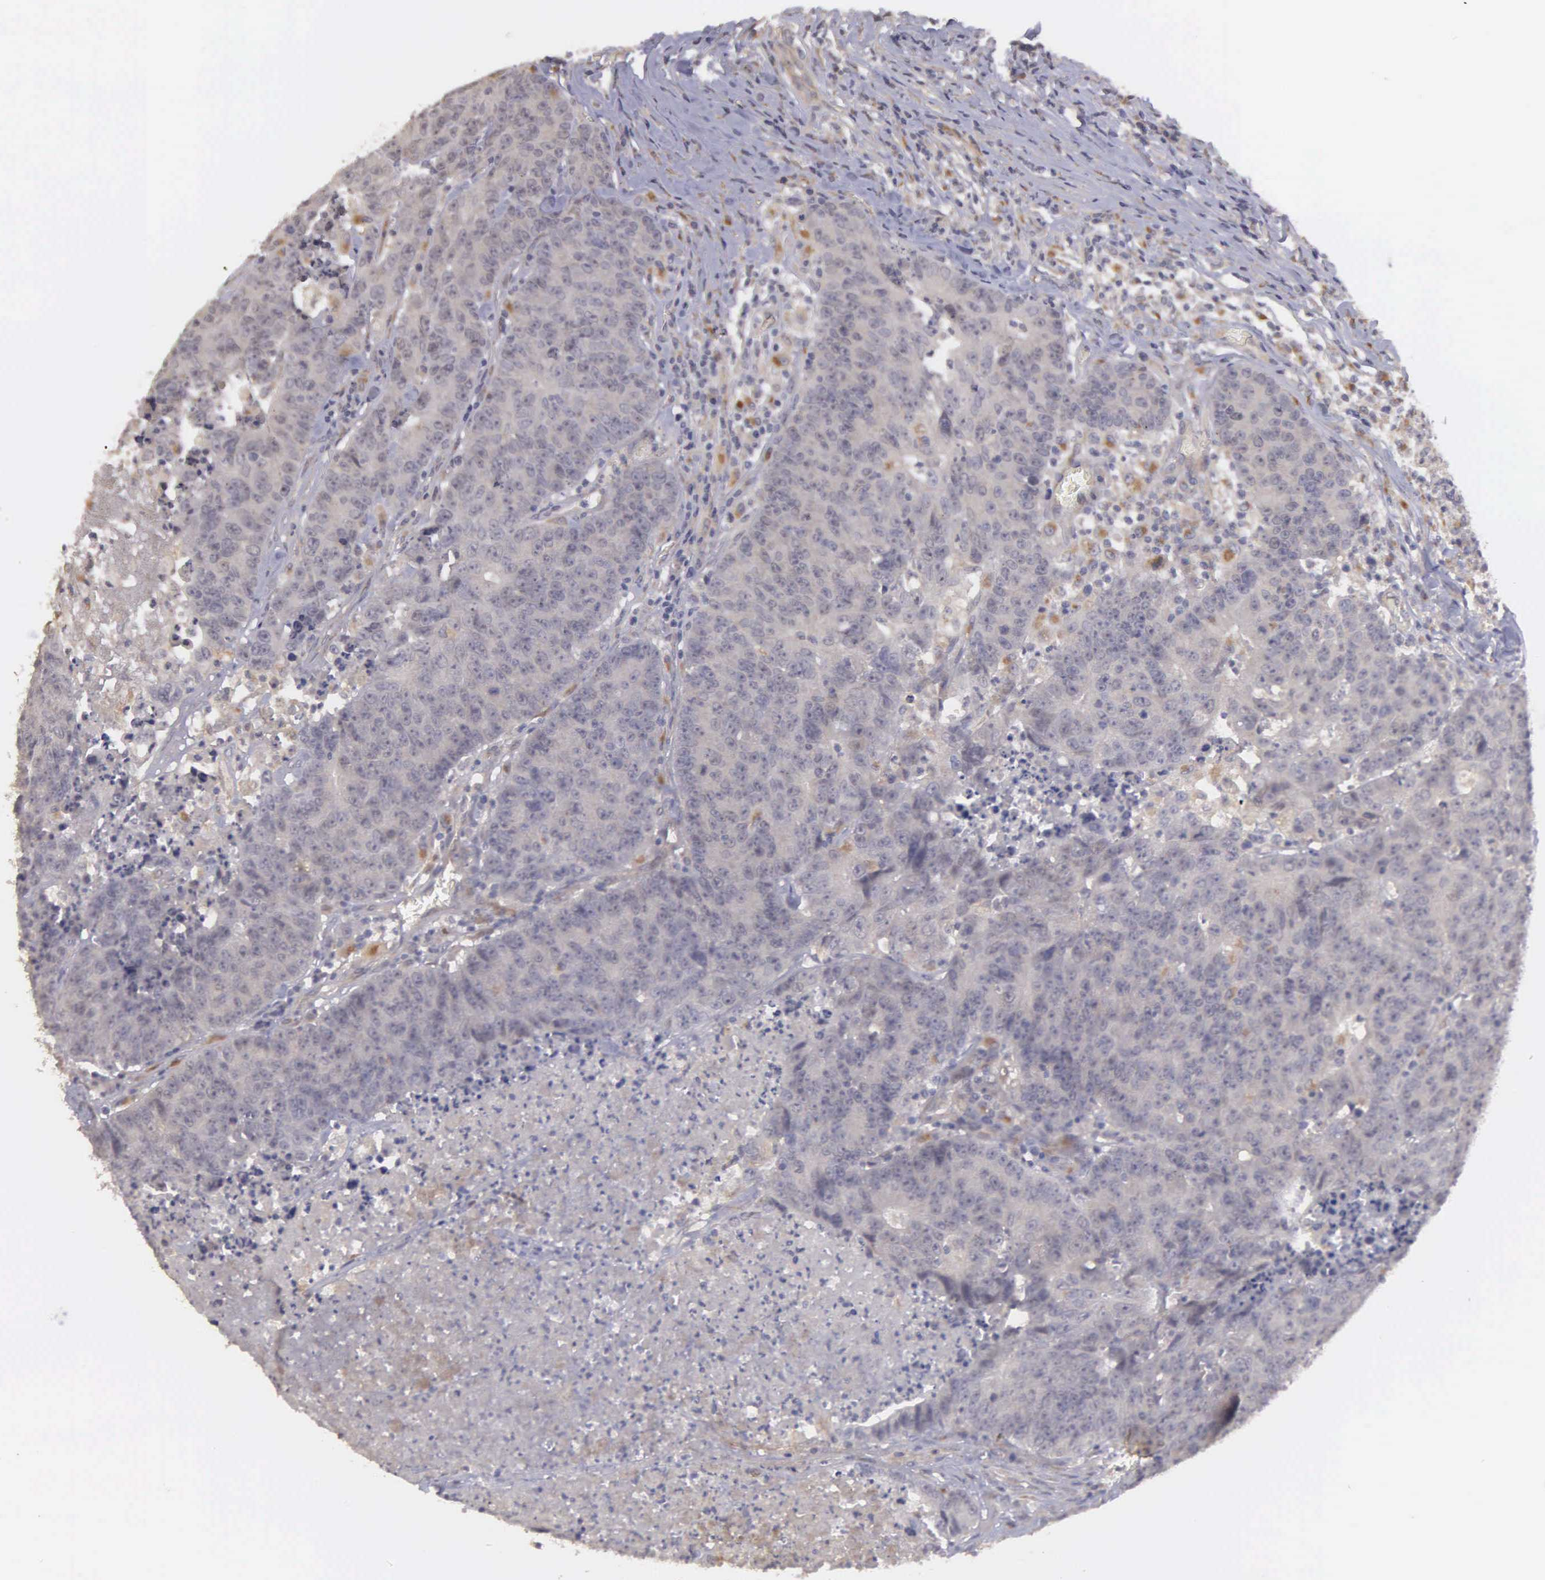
{"staining": {"intensity": "negative", "quantity": "none", "location": "none"}, "tissue": "colorectal cancer", "cell_type": "Tumor cells", "image_type": "cancer", "snomed": [{"axis": "morphology", "description": "Adenocarcinoma, NOS"}, {"axis": "topography", "description": "Colon"}], "caption": "An IHC image of adenocarcinoma (colorectal) is shown. There is no staining in tumor cells of adenocarcinoma (colorectal).", "gene": "RTL10", "patient": {"sex": "female", "age": 53}}